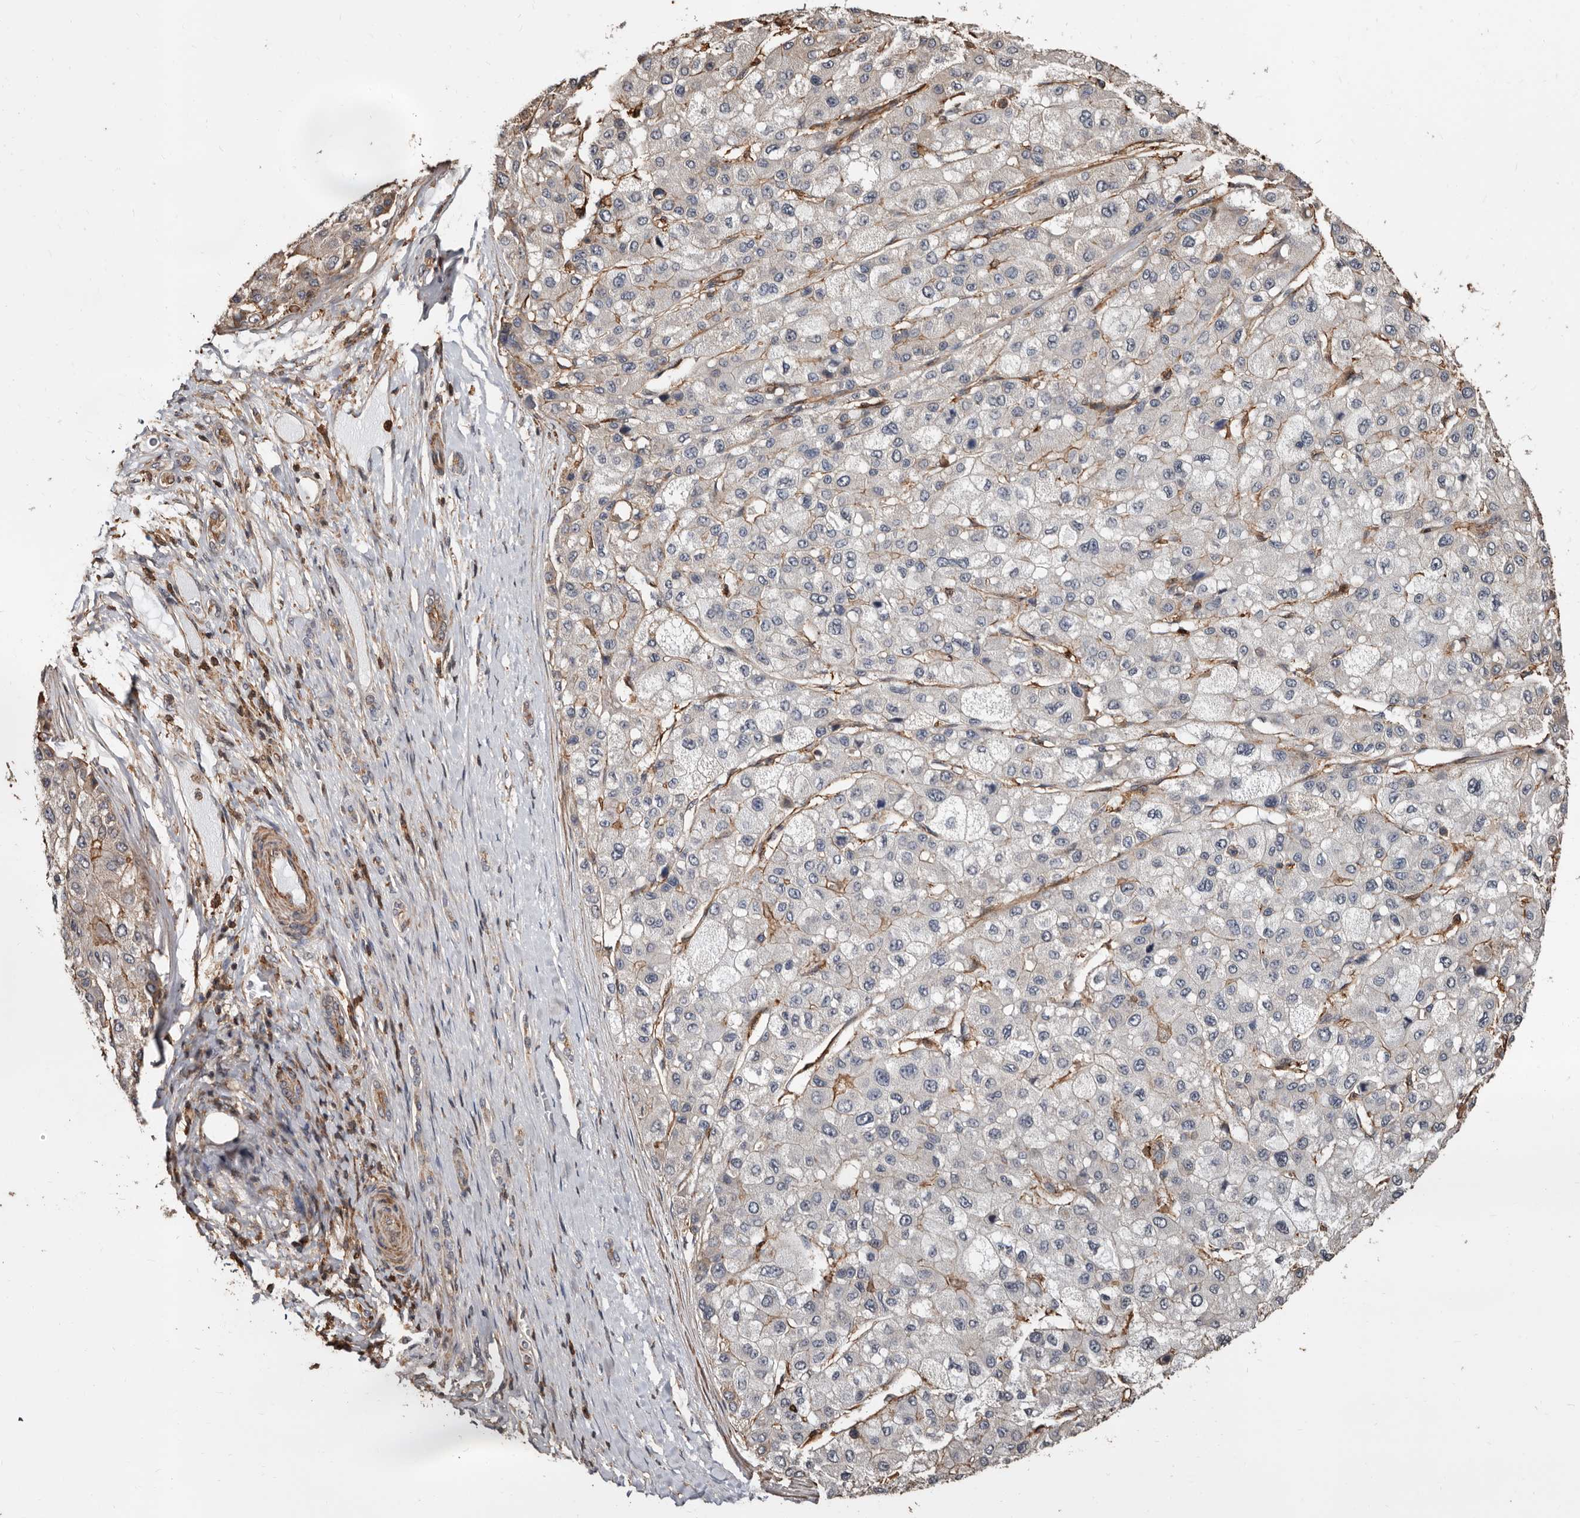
{"staining": {"intensity": "weak", "quantity": "25%-75%", "location": "cytoplasmic/membranous"}, "tissue": "liver cancer", "cell_type": "Tumor cells", "image_type": "cancer", "snomed": [{"axis": "morphology", "description": "Carcinoma, Hepatocellular, NOS"}, {"axis": "topography", "description": "Liver"}], "caption": "About 25%-75% of tumor cells in liver cancer demonstrate weak cytoplasmic/membranous protein expression as visualized by brown immunohistochemical staining.", "gene": "GSK3A", "patient": {"sex": "male", "age": 80}}